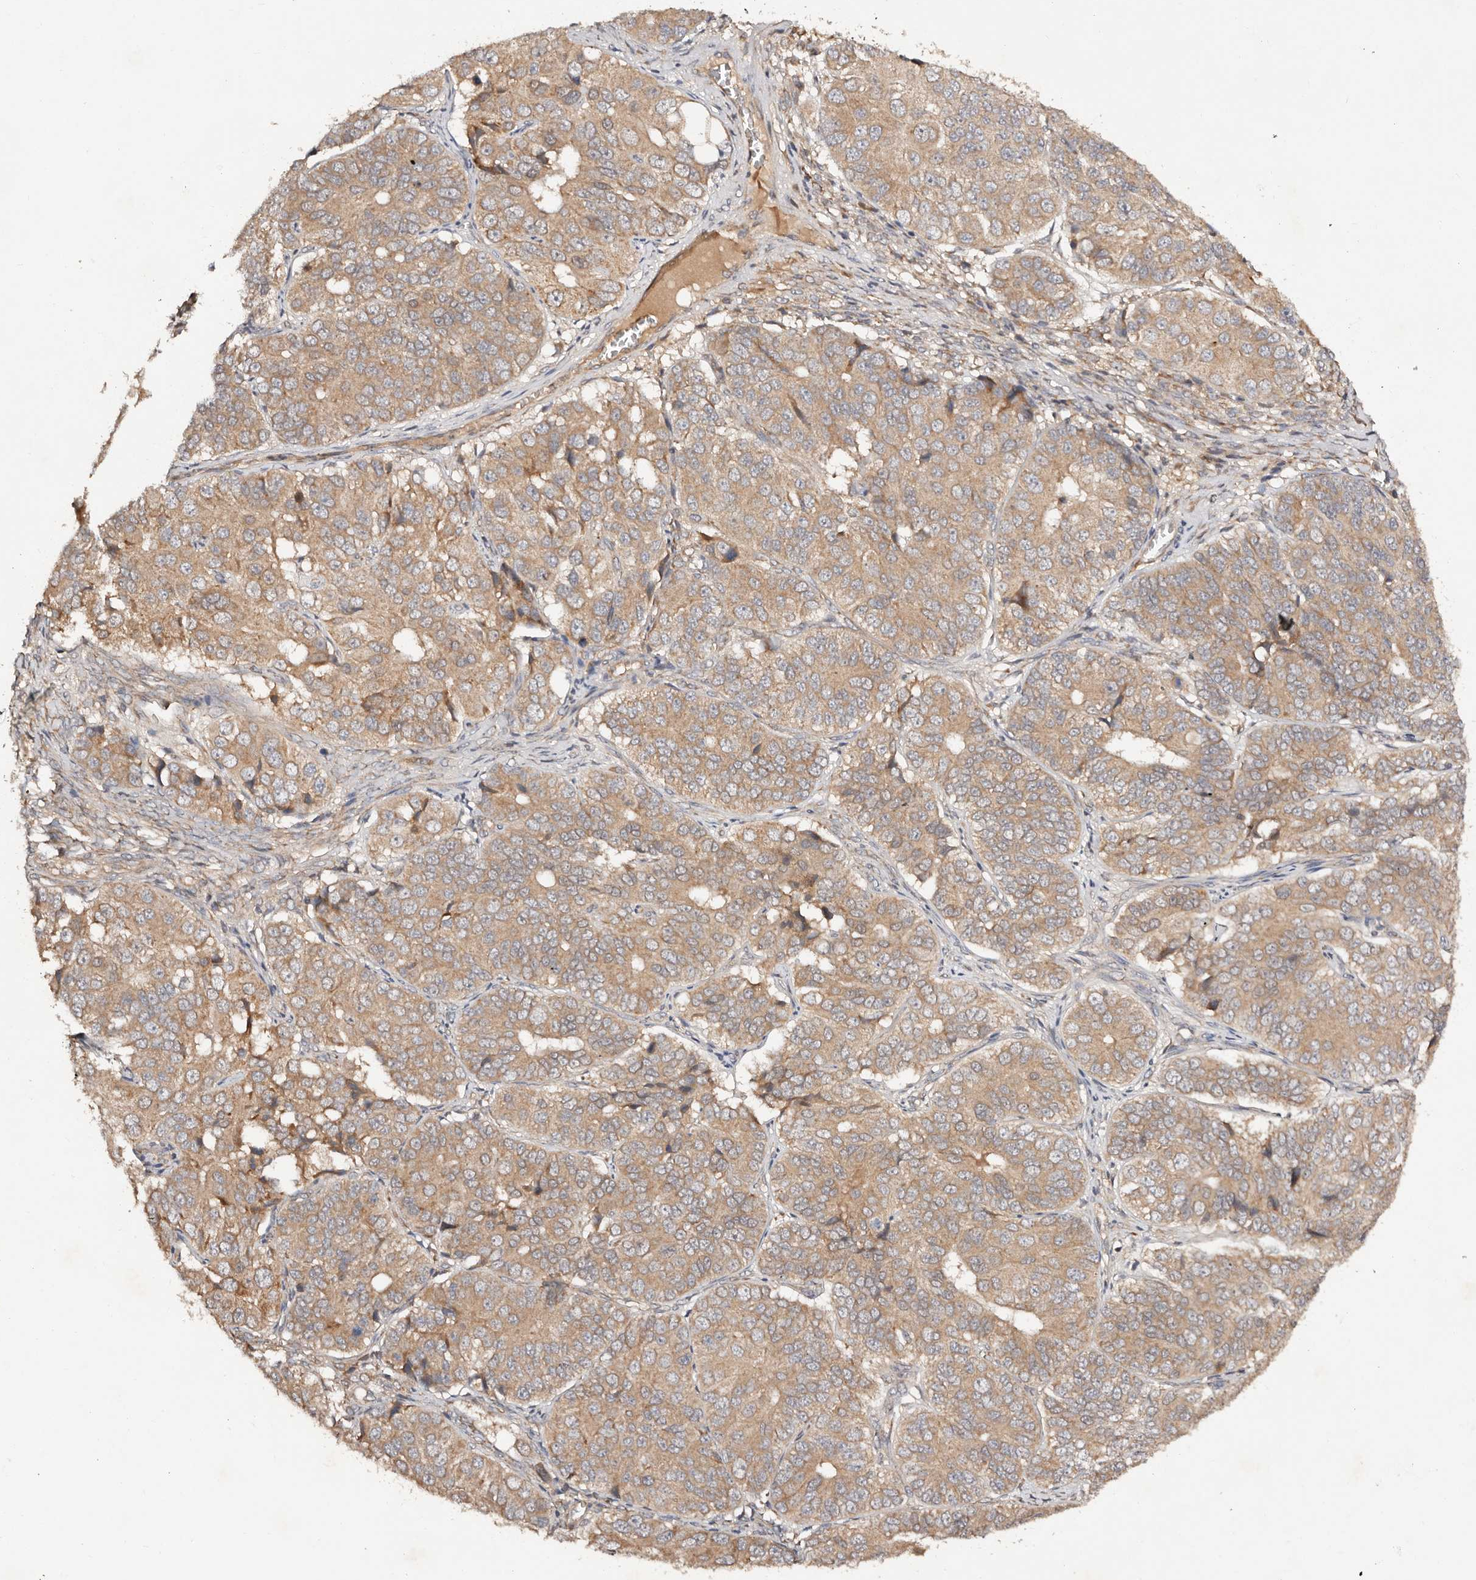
{"staining": {"intensity": "moderate", "quantity": ">75%", "location": "cytoplasmic/membranous"}, "tissue": "ovarian cancer", "cell_type": "Tumor cells", "image_type": "cancer", "snomed": [{"axis": "morphology", "description": "Carcinoma, endometroid"}, {"axis": "topography", "description": "Ovary"}], "caption": "Tumor cells display medium levels of moderate cytoplasmic/membranous expression in about >75% of cells in human ovarian endometroid carcinoma. The staining was performed using DAB (3,3'-diaminobenzidine) to visualize the protein expression in brown, while the nuclei were stained in blue with hematoxylin (Magnification: 20x).", "gene": "DENND11", "patient": {"sex": "female", "age": 51}}